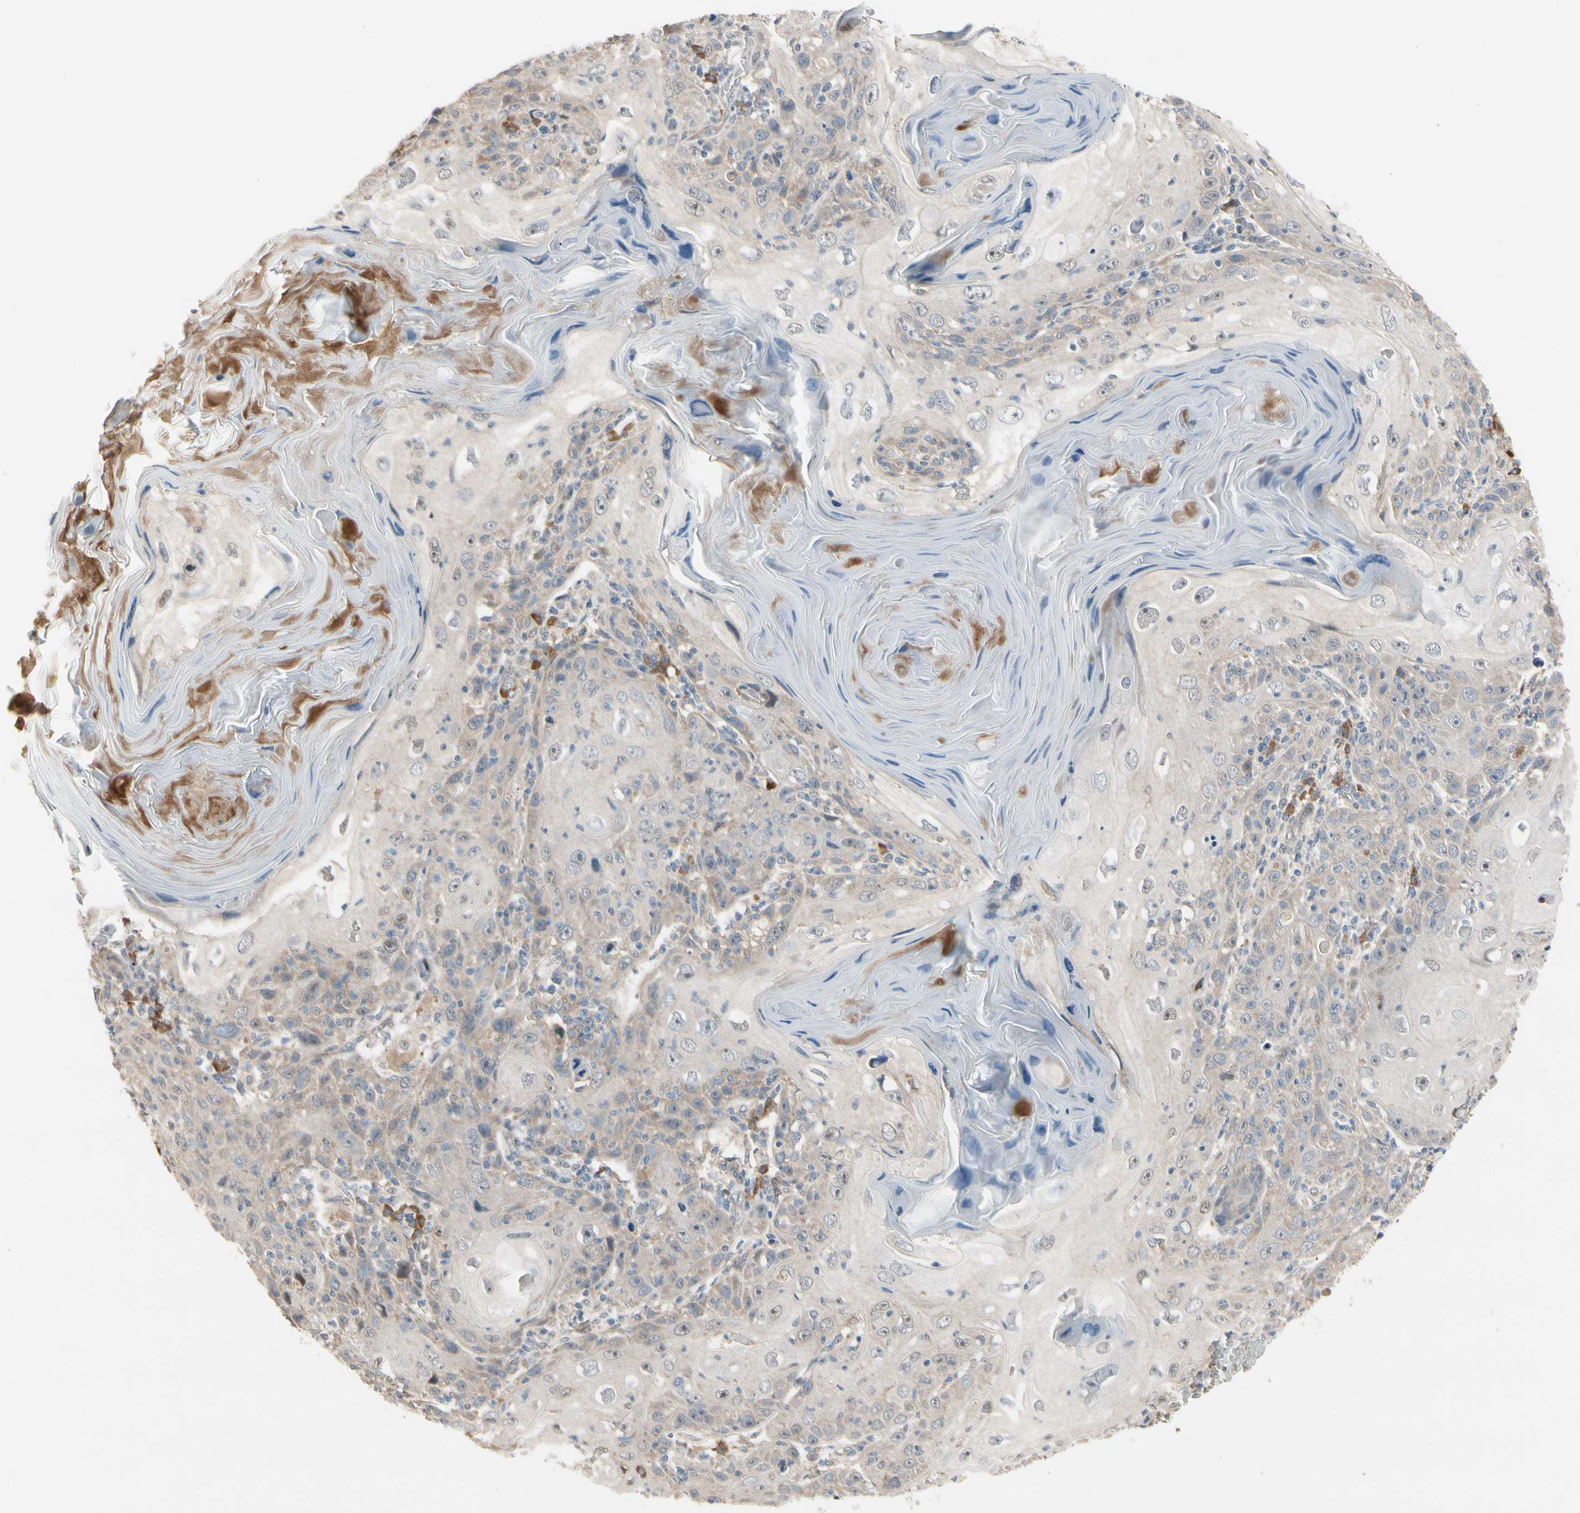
{"staining": {"intensity": "weak", "quantity": "25%-75%", "location": "cytoplasmic/membranous"}, "tissue": "skin cancer", "cell_type": "Tumor cells", "image_type": "cancer", "snomed": [{"axis": "morphology", "description": "Squamous cell carcinoma, NOS"}, {"axis": "topography", "description": "Skin"}], "caption": "There is low levels of weak cytoplasmic/membranous expression in tumor cells of skin cancer, as demonstrated by immunohistochemical staining (brown color).", "gene": "SNX29", "patient": {"sex": "female", "age": 88}}